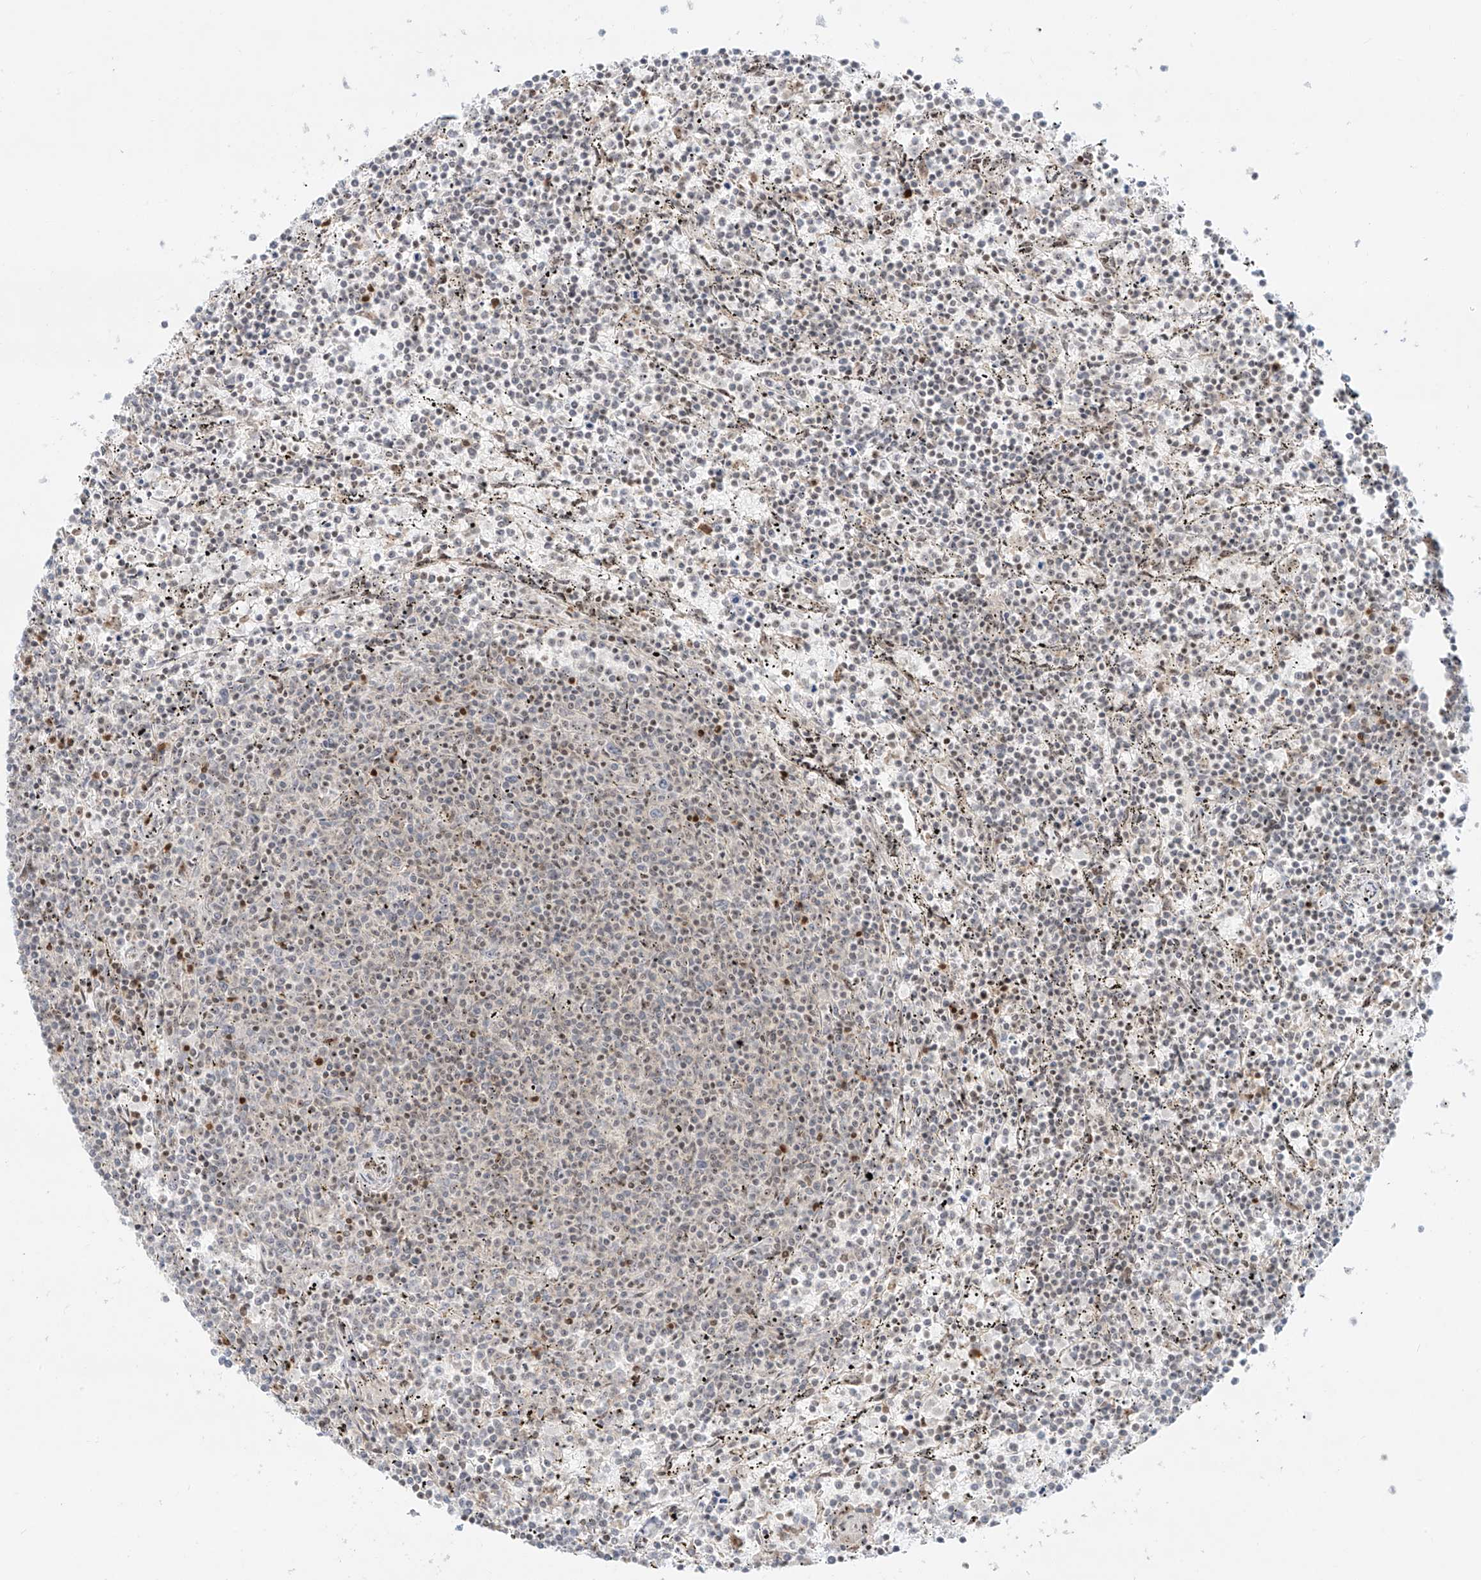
{"staining": {"intensity": "negative", "quantity": "none", "location": "none"}, "tissue": "lymphoma", "cell_type": "Tumor cells", "image_type": "cancer", "snomed": [{"axis": "morphology", "description": "Malignant lymphoma, non-Hodgkin's type, Low grade"}, {"axis": "topography", "description": "Spleen"}], "caption": "This is a histopathology image of immunohistochemistry staining of low-grade malignant lymphoma, non-Hodgkin's type, which shows no positivity in tumor cells.", "gene": "ZNF512", "patient": {"sex": "female", "age": 50}}